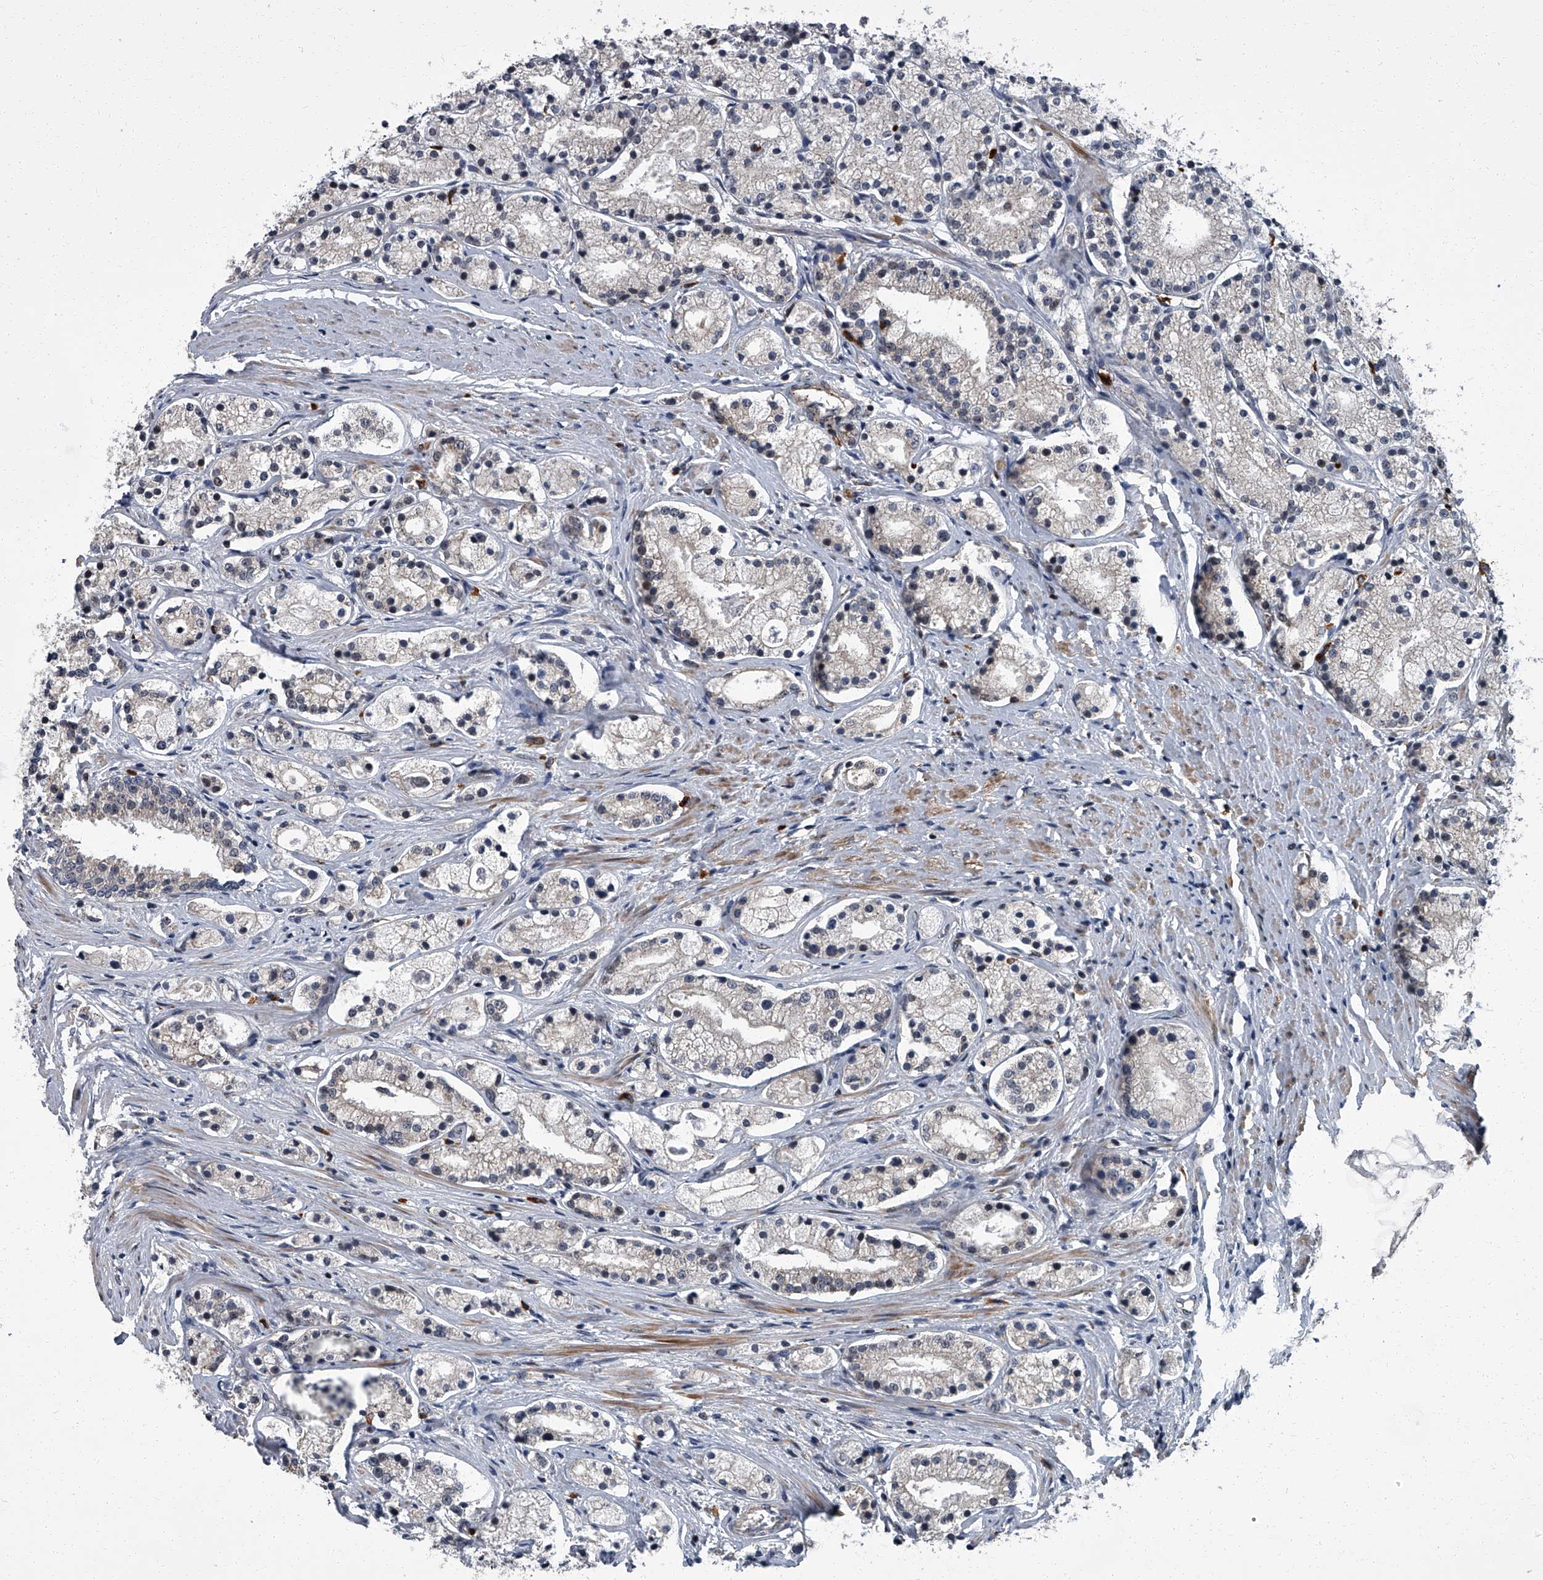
{"staining": {"intensity": "negative", "quantity": "none", "location": "none"}, "tissue": "prostate cancer", "cell_type": "Tumor cells", "image_type": "cancer", "snomed": [{"axis": "morphology", "description": "Adenocarcinoma, High grade"}, {"axis": "topography", "description": "Prostate"}], "caption": "High power microscopy photomicrograph of an IHC micrograph of prostate high-grade adenocarcinoma, revealing no significant expression in tumor cells.", "gene": "ZNF274", "patient": {"sex": "male", "age": 69}}